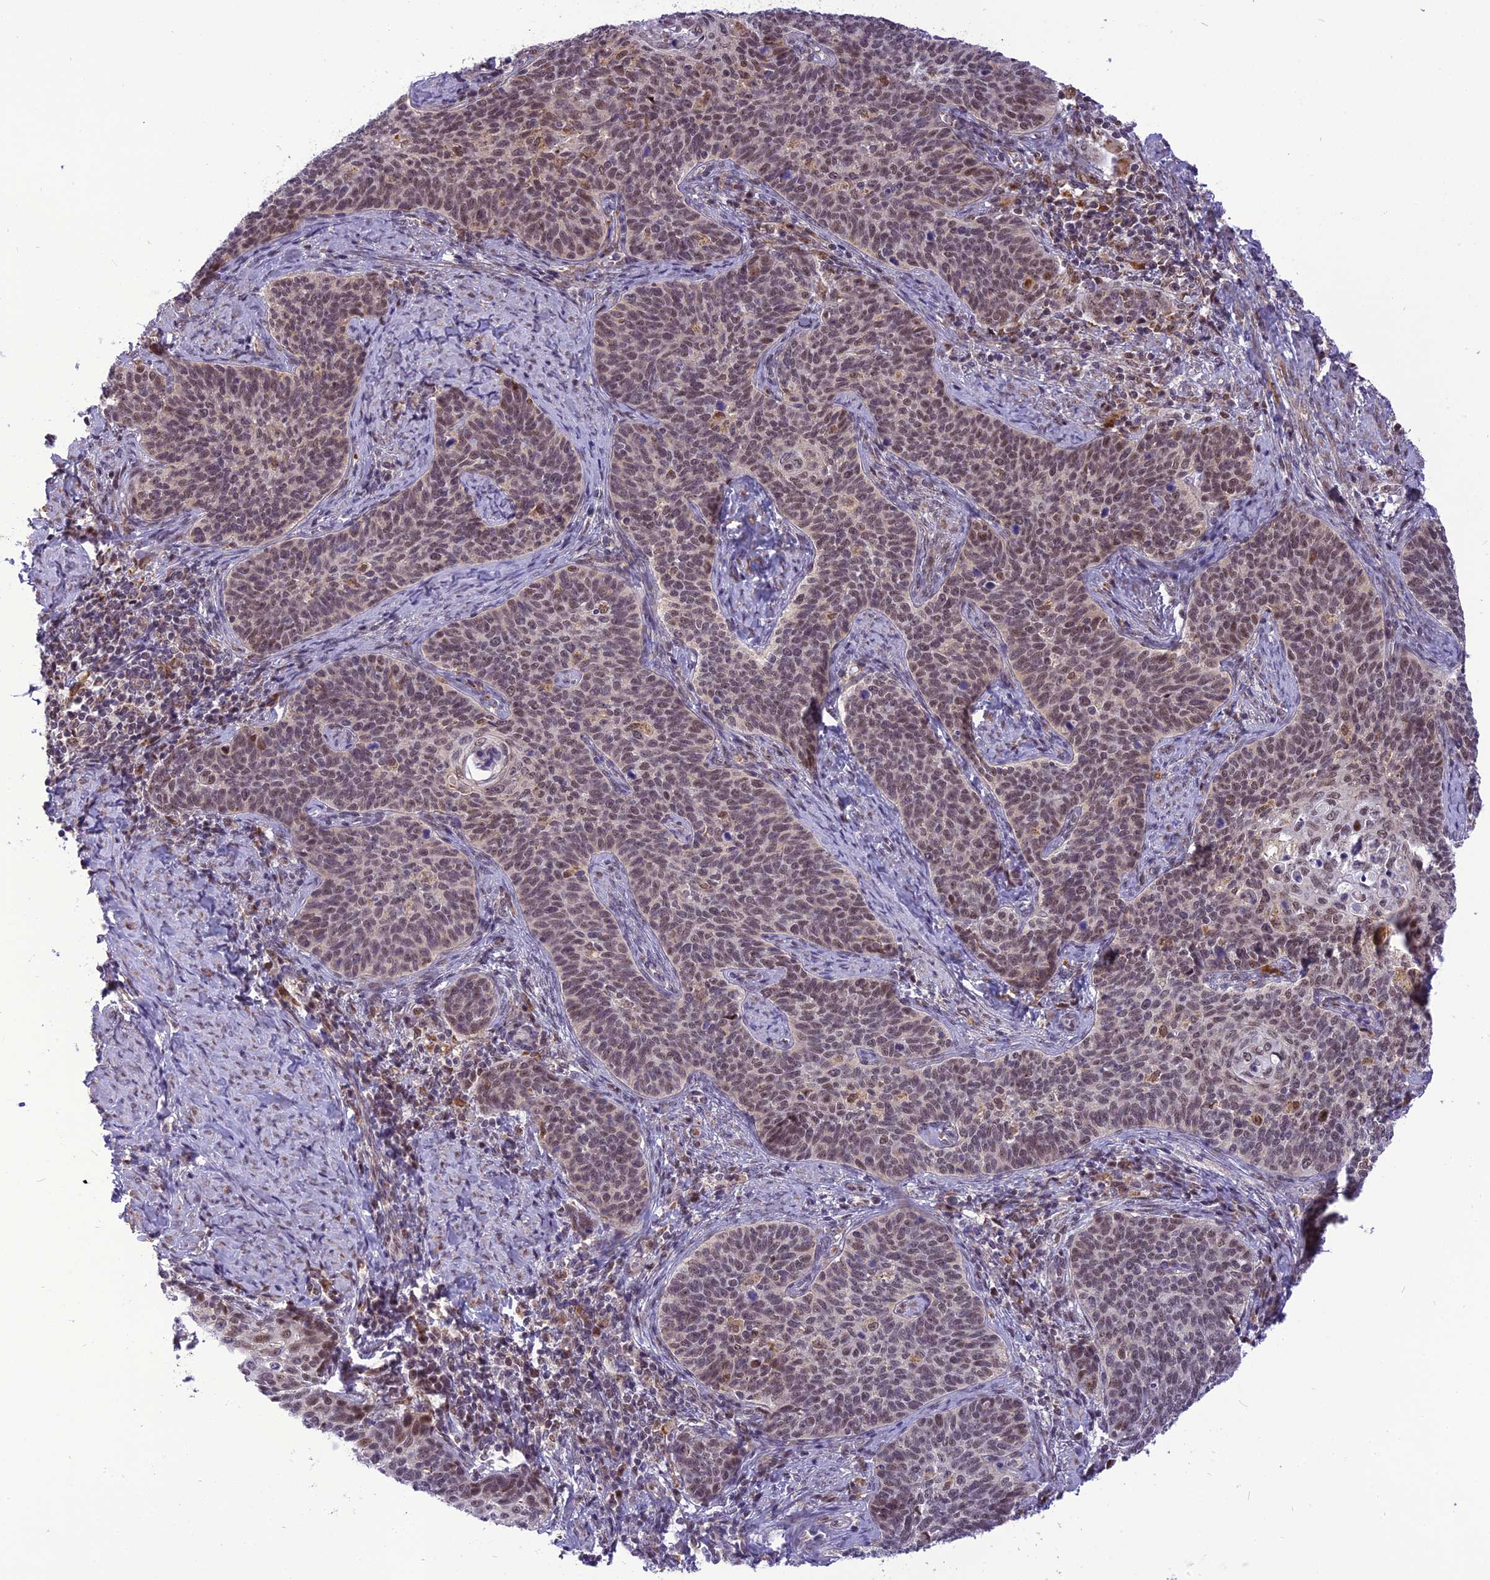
{"staining": {"intensity": "moderate", "quantity": "25%-75%", "location": "nuclear"}, "tissue": "cervical cancer", "cell_type": "Tumor cells", "image_type": "cancer", "snomed": [{"axis": "morphology", "description": "Normal tissue, NOS"}, {"axis": "morphology", "description": "Squamous cell carcinoma, NOS"}, {"axis": "topography", "description": "Cervix"}], "caption": "Tumor cells show medium levels of moderate nuclear expression in about 25%-75% of cells in cervical cancer.", "gene": "CMC1", "patient": {"sex": "female", "age": 39}}